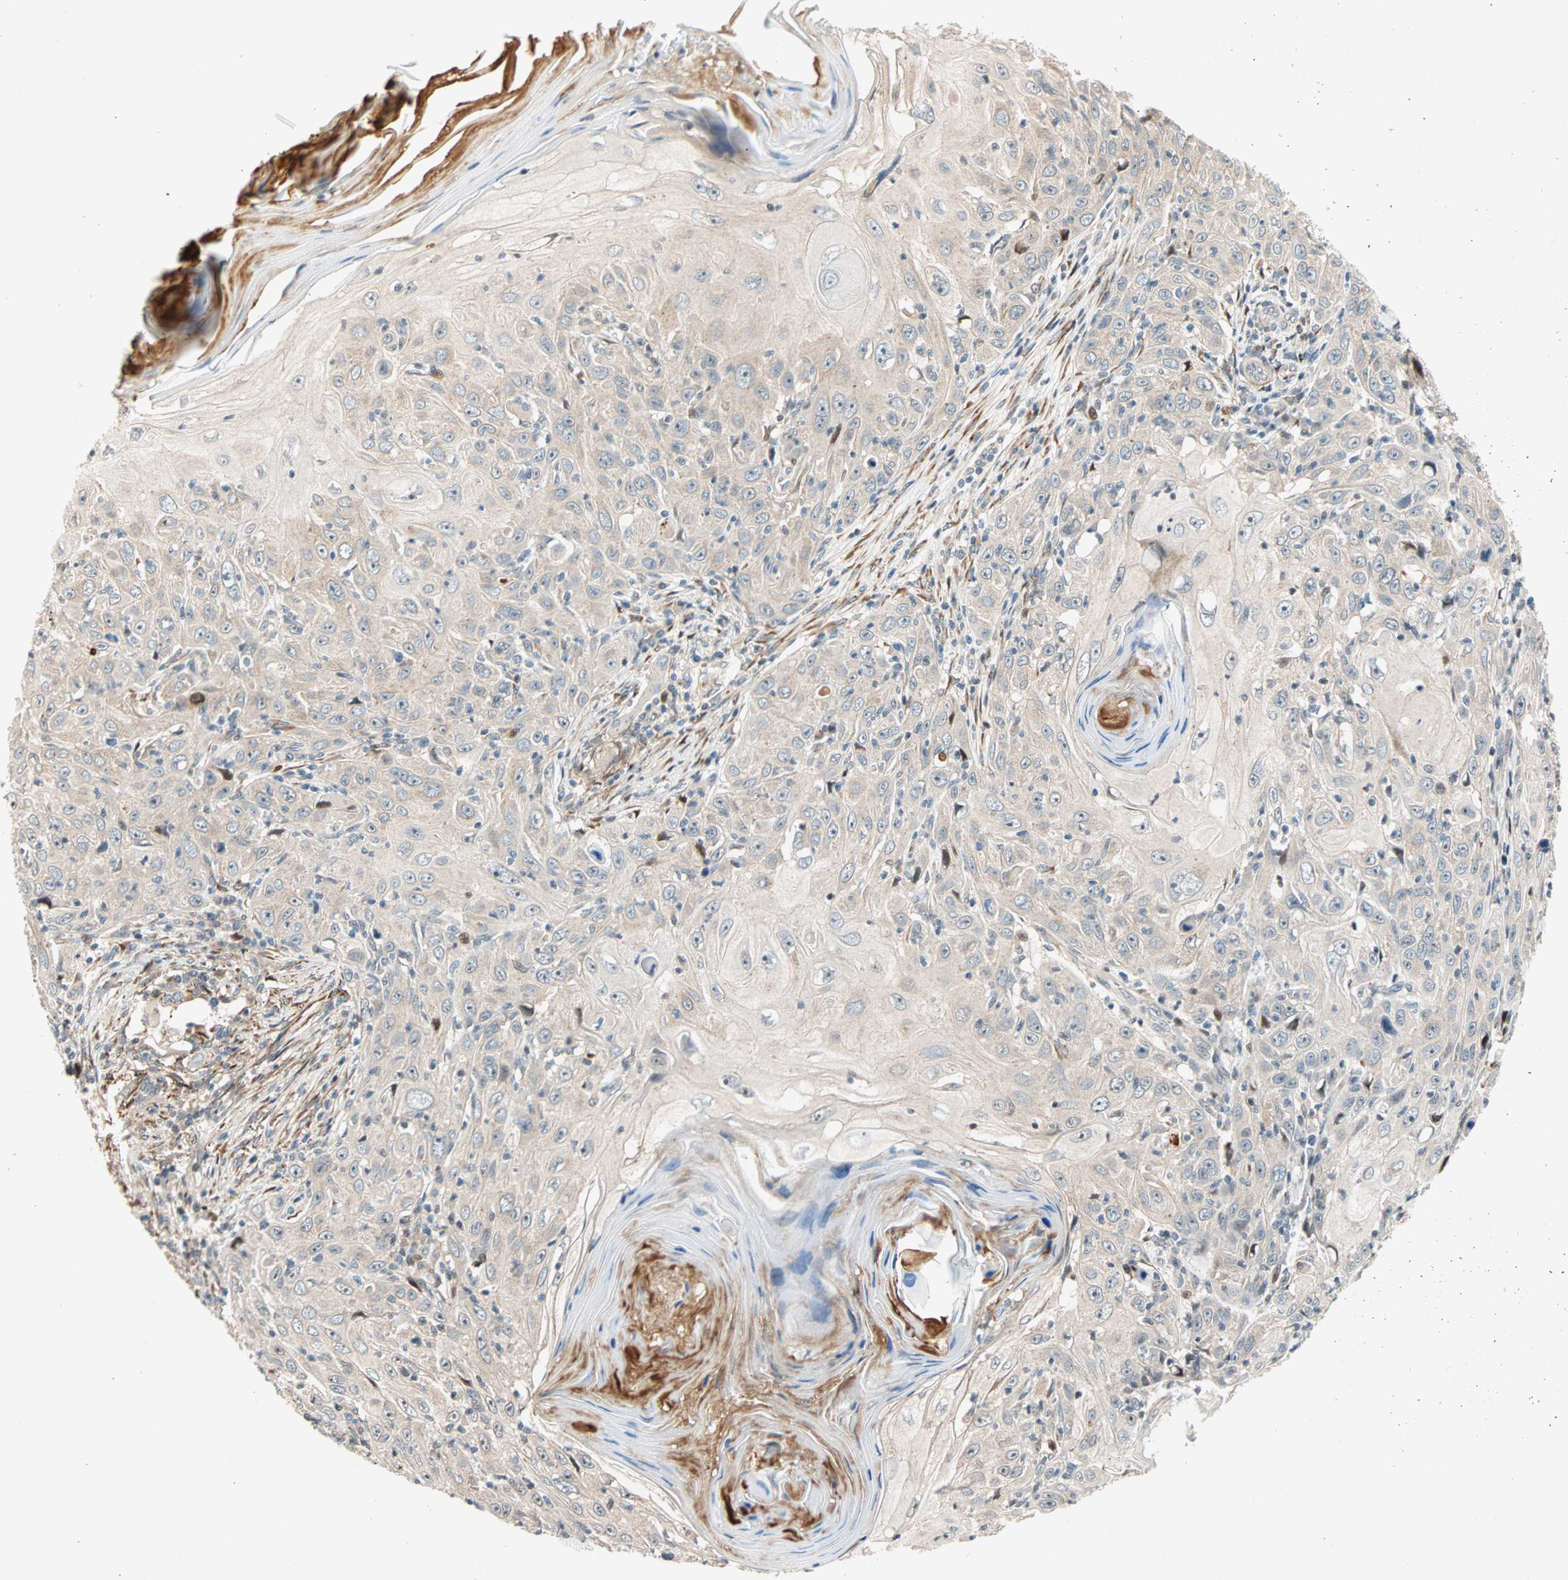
{"staining": {"intensity": "weak", "quantity": "25%-75%", "location": "cytoplasmic/membranous"}, "tissue": "skin cancer", "cell_type": "Tumor cells", "image_type": "cancer", "snomed": [{"axis": "morphology", "description": "Squamous cell carcinoma, NOS"}, {"axis": "topography", "description": "Skin"}], "caption": "Immunohistochemistry (IHC) of human skin cancer (squamous cell carcinoma) shows low levels of weak cytoplasmic/membranous staining in approximately 25%-75% of tumor cells.", "gene": "HECW1", "patient": {"sex": "female", "age": 88}}